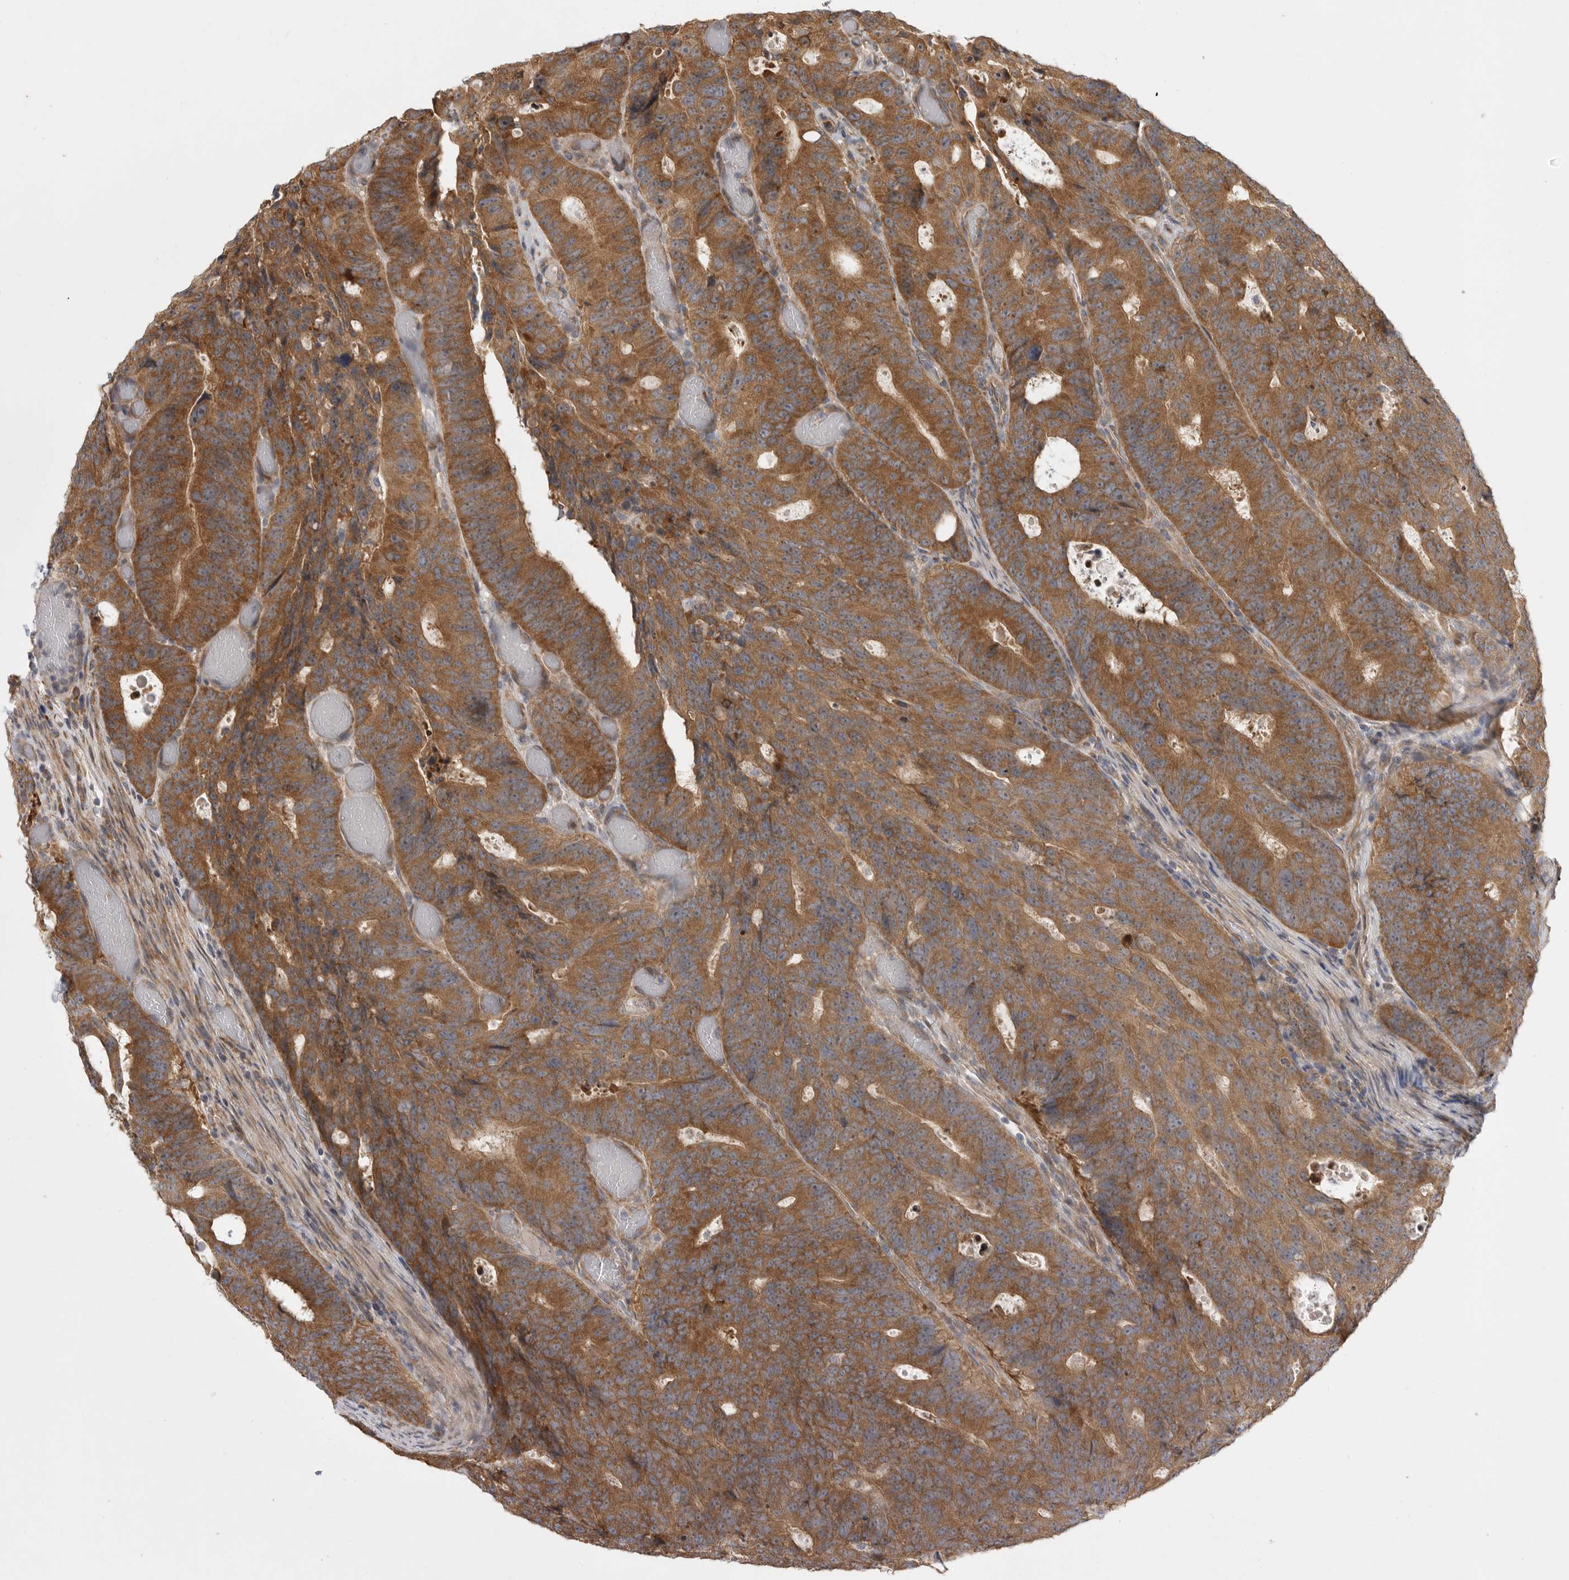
{"staining": {"intensity": "moderate", "quantity": ">75%", "location": "cytoplasmic/membranous"}, "tissue": "colorectal cancer", "cell_type": "Tumor cells", "image_type": "cancer", "snomed": [{"axis": "morphology", "description": "Adenocarcinoma, NOS"}, {"axis": "topography", "description": "Colon"}], "caption": "High-magnification brightfield microscopy of colorectal cancer (adenocarcinoma) stained with DAB (brown) and counterstained with hematoxylin (blue). tumor cells exhibit moderate cytoplasmic/membranous staining is identified in about>75% of cells.", "gene": "FBXO43", "patient": {"sex": "male", "age": 87}}